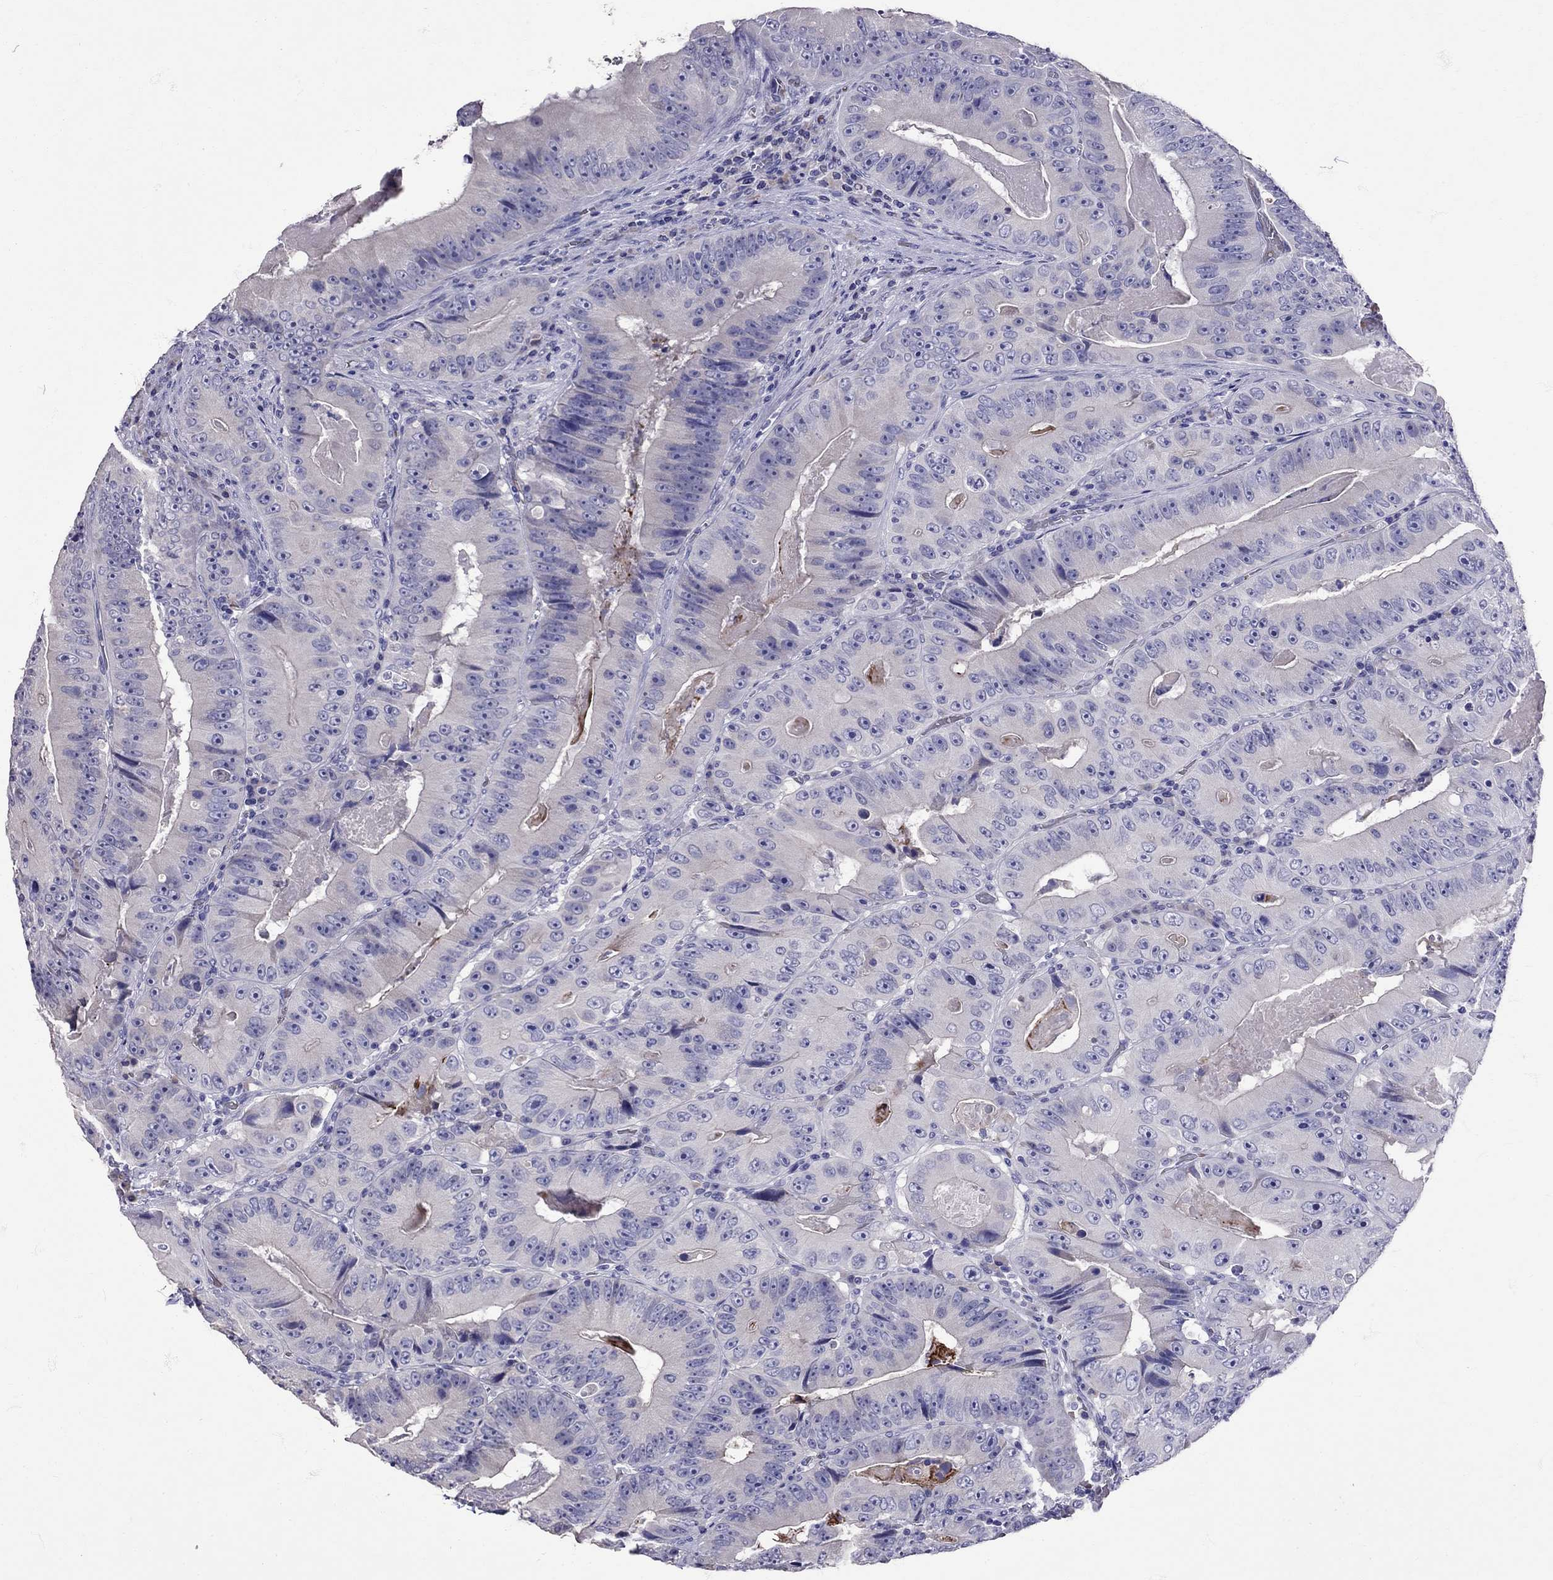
{"staining": {"intensity": "negative", "quantity": "none", "location": "none"}, "tissue": "colorectal cancer", "cell_type": "Tumor cells", "image_type": "cancer", "snomed": [{"axis": "morphology", "description": "Adenocarcinoma, NOS"}, {"axis": "topography", "description": "Colon"}], "caption": "The image exhibits no significant positivity in tumor cells of colorectal cancer (adenocarcinoma). (IHC, brightfield microscopy, high magnification).", "gene": "TBR1", "patient": {"sex": "female", "age": 86}}